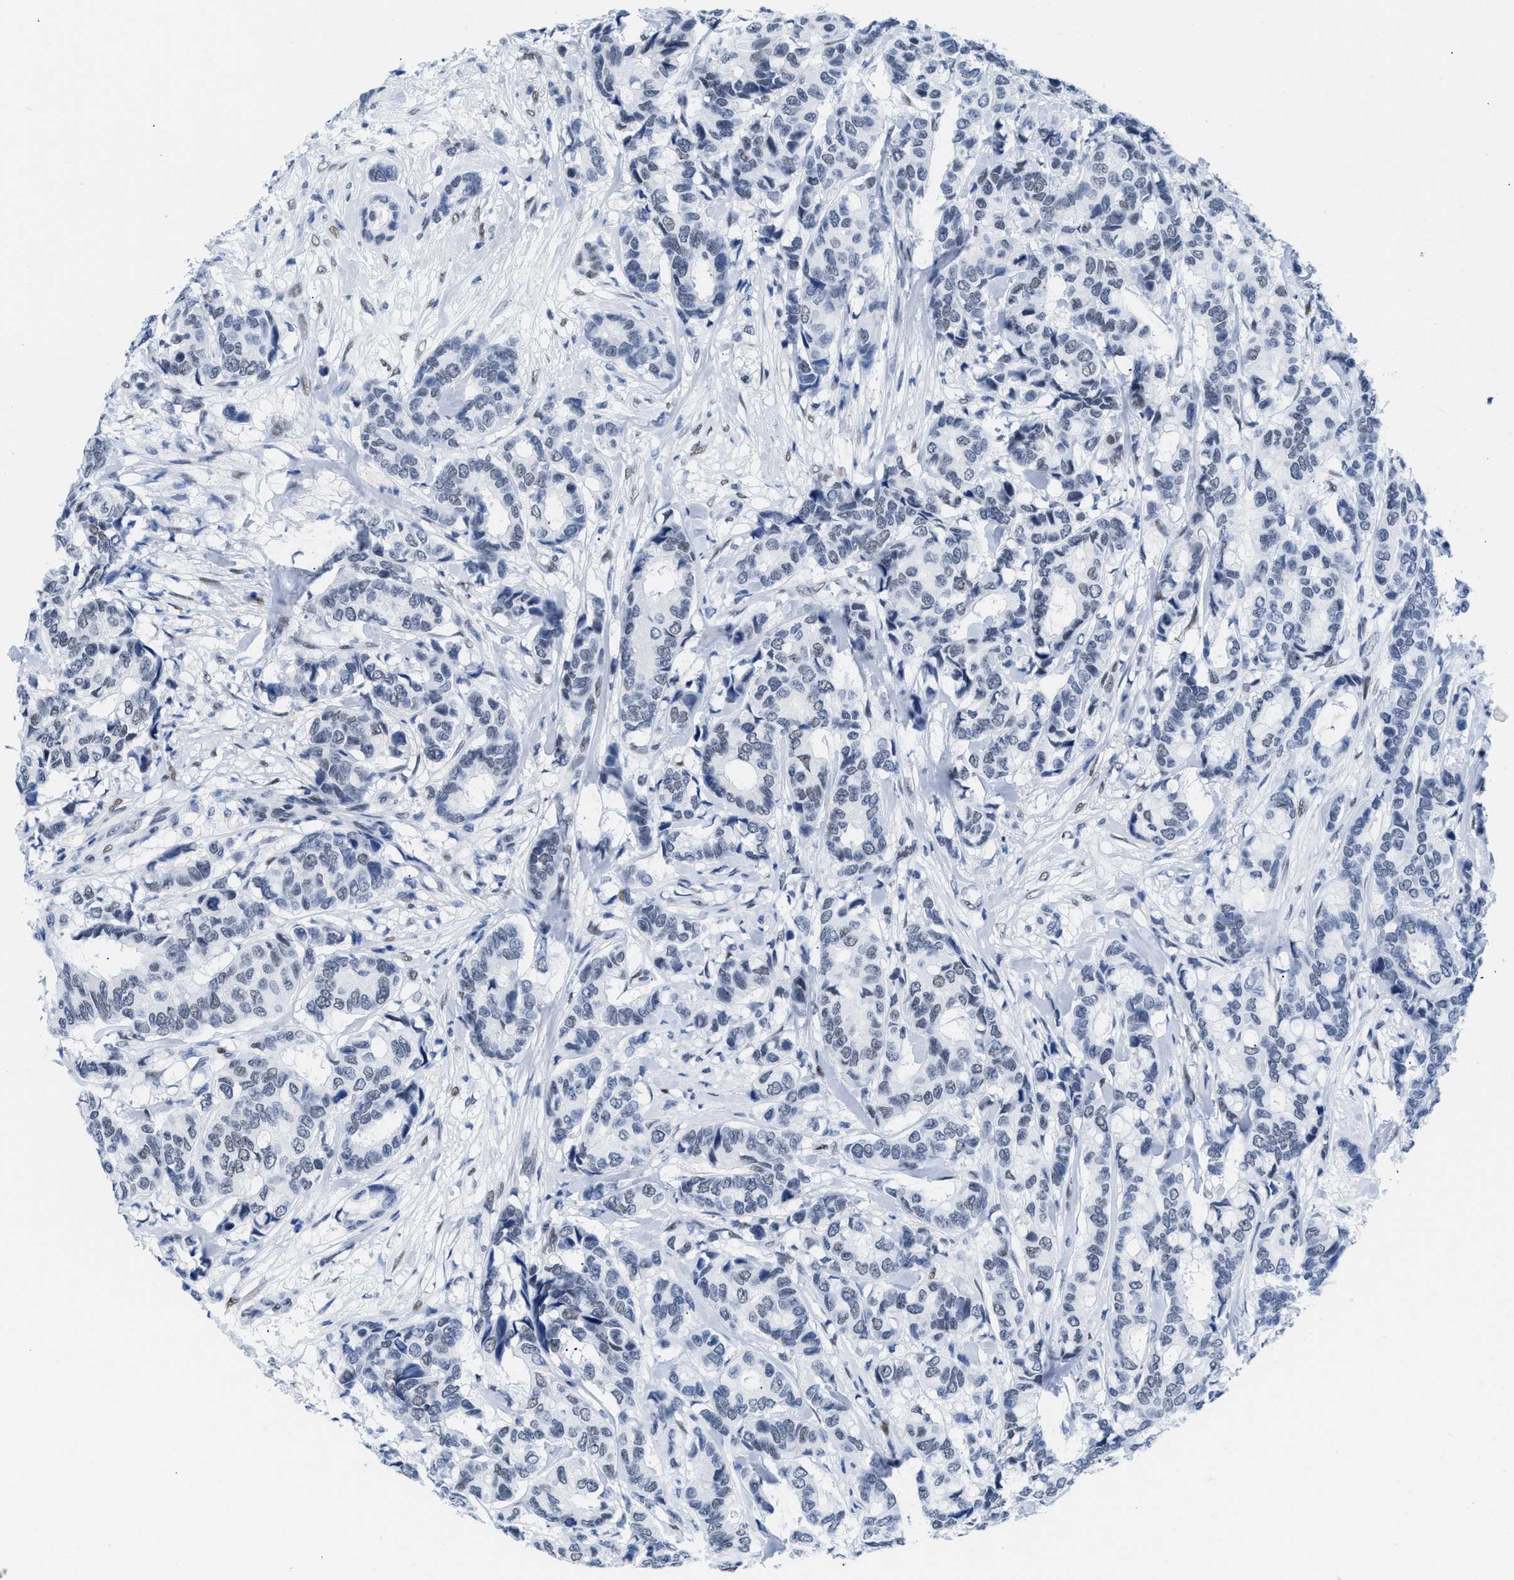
{"staining": {"intensity": "weak", "quantity": "<25%", "location": "nuclear"}, "tissue": "breast cancer", "cell_type": "Tumor cells", "image_type": "cancer", "snomed": [{"axis": "morphology", "description": "Duct carcinoma"}, {"axis": "topography", "description": "Breast"}], "caption": "This is an immunohistochemistry (IHC) histopathology image of breast invasive ductal carcinoma. There is no expression in tumor cells.", "gene": "CTBP1", "patient": {"sex": "female", "age": 87}}